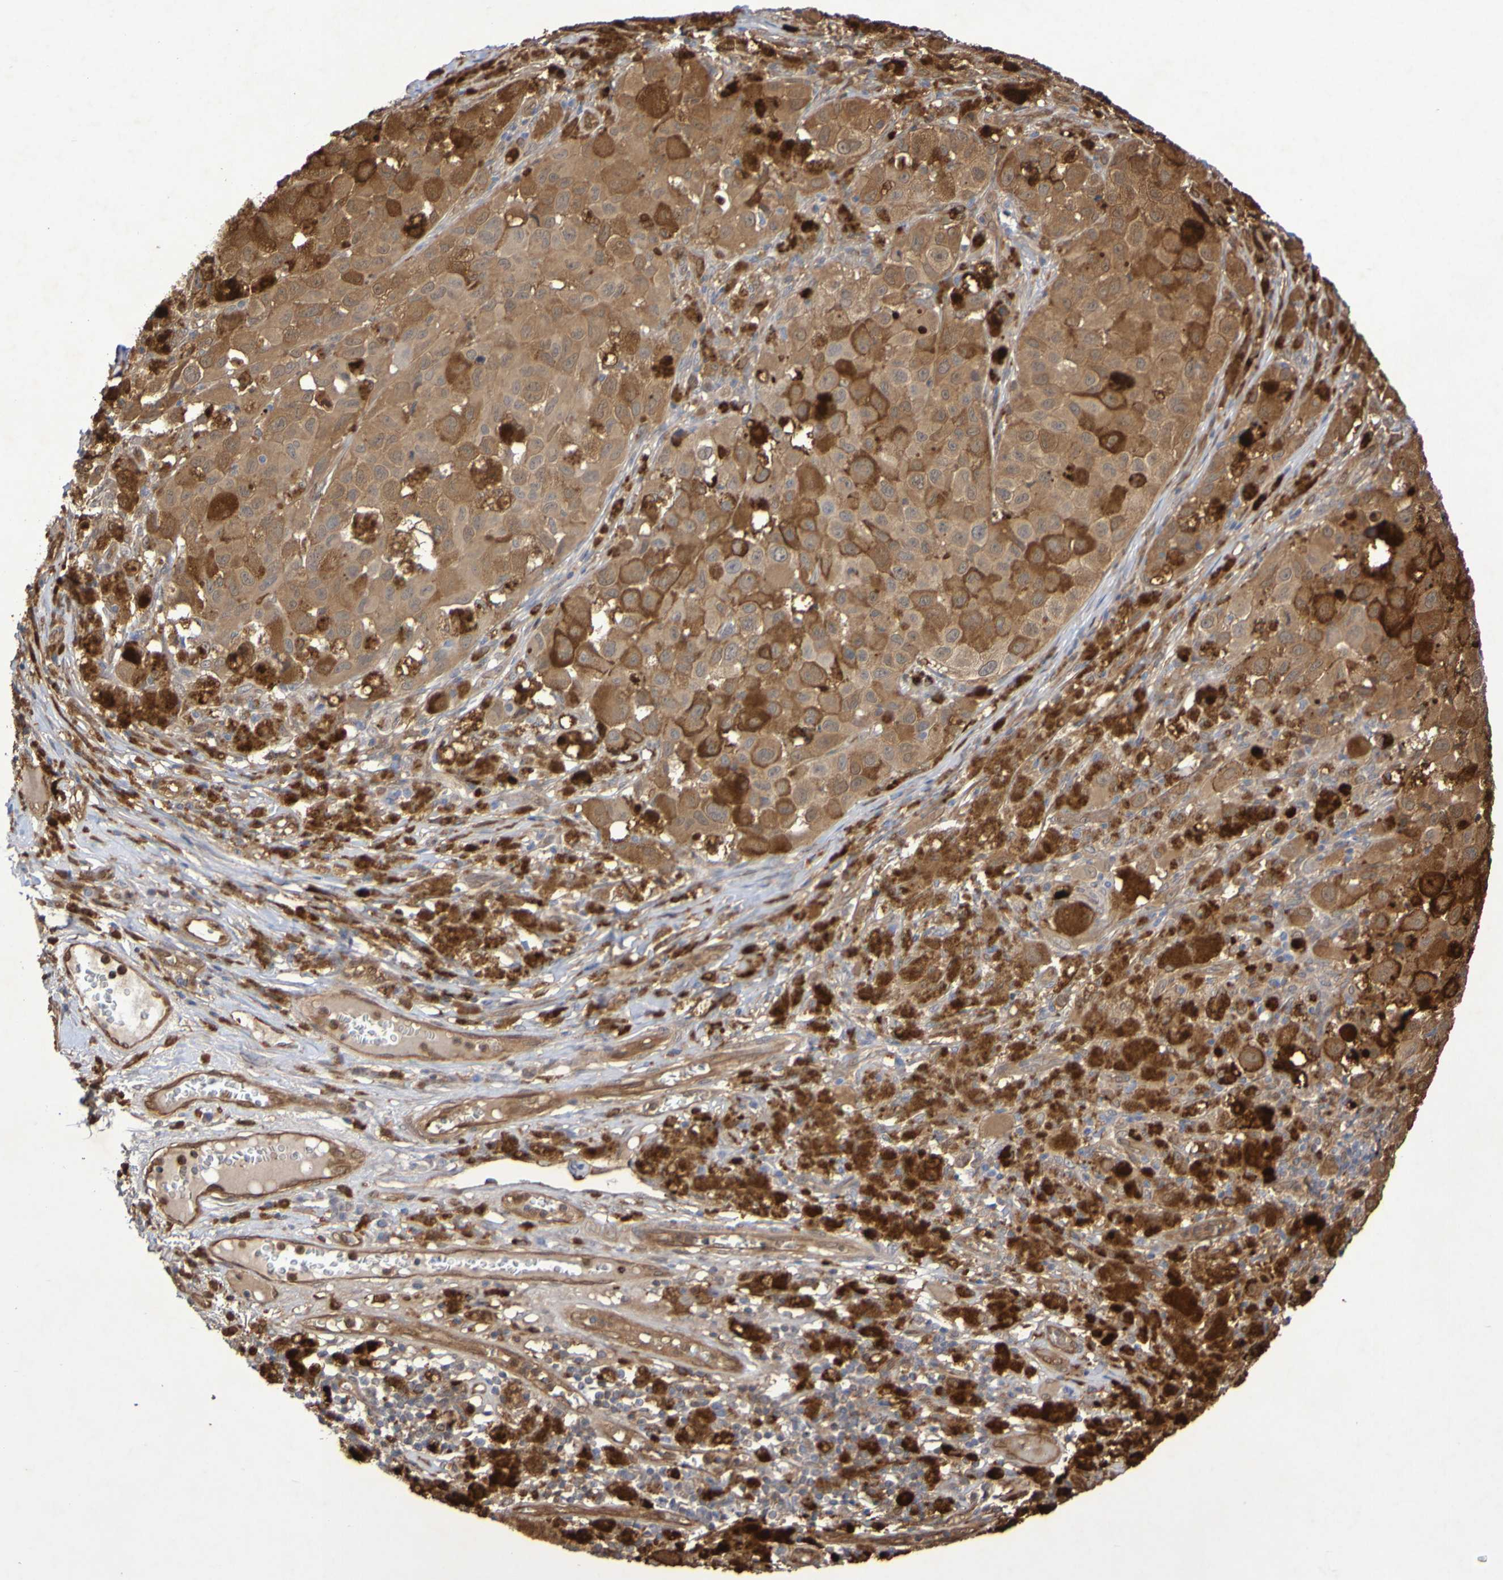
{"staining": {"intensity": "moderate", "quantity": ">75%", "location": "cytoplasmic/membranous"}, "tissue": "melanoma", "cell_type": "Tumor cells", "image_type": "cancer", "snomed": [{"axis": "morphology", "description": "Malignant melanoma, NOS"}, {"axis": "topography", "description": "Skin"}], "caption": "There is medium levels of moderate cytoplasmic/membranous staining in tumor cells of malignant melanoma, as demonstrated by immunohistochemical staining (brown color).", "gene": "SERPINB6", "patient": {"sex": "male", "age": 96}}